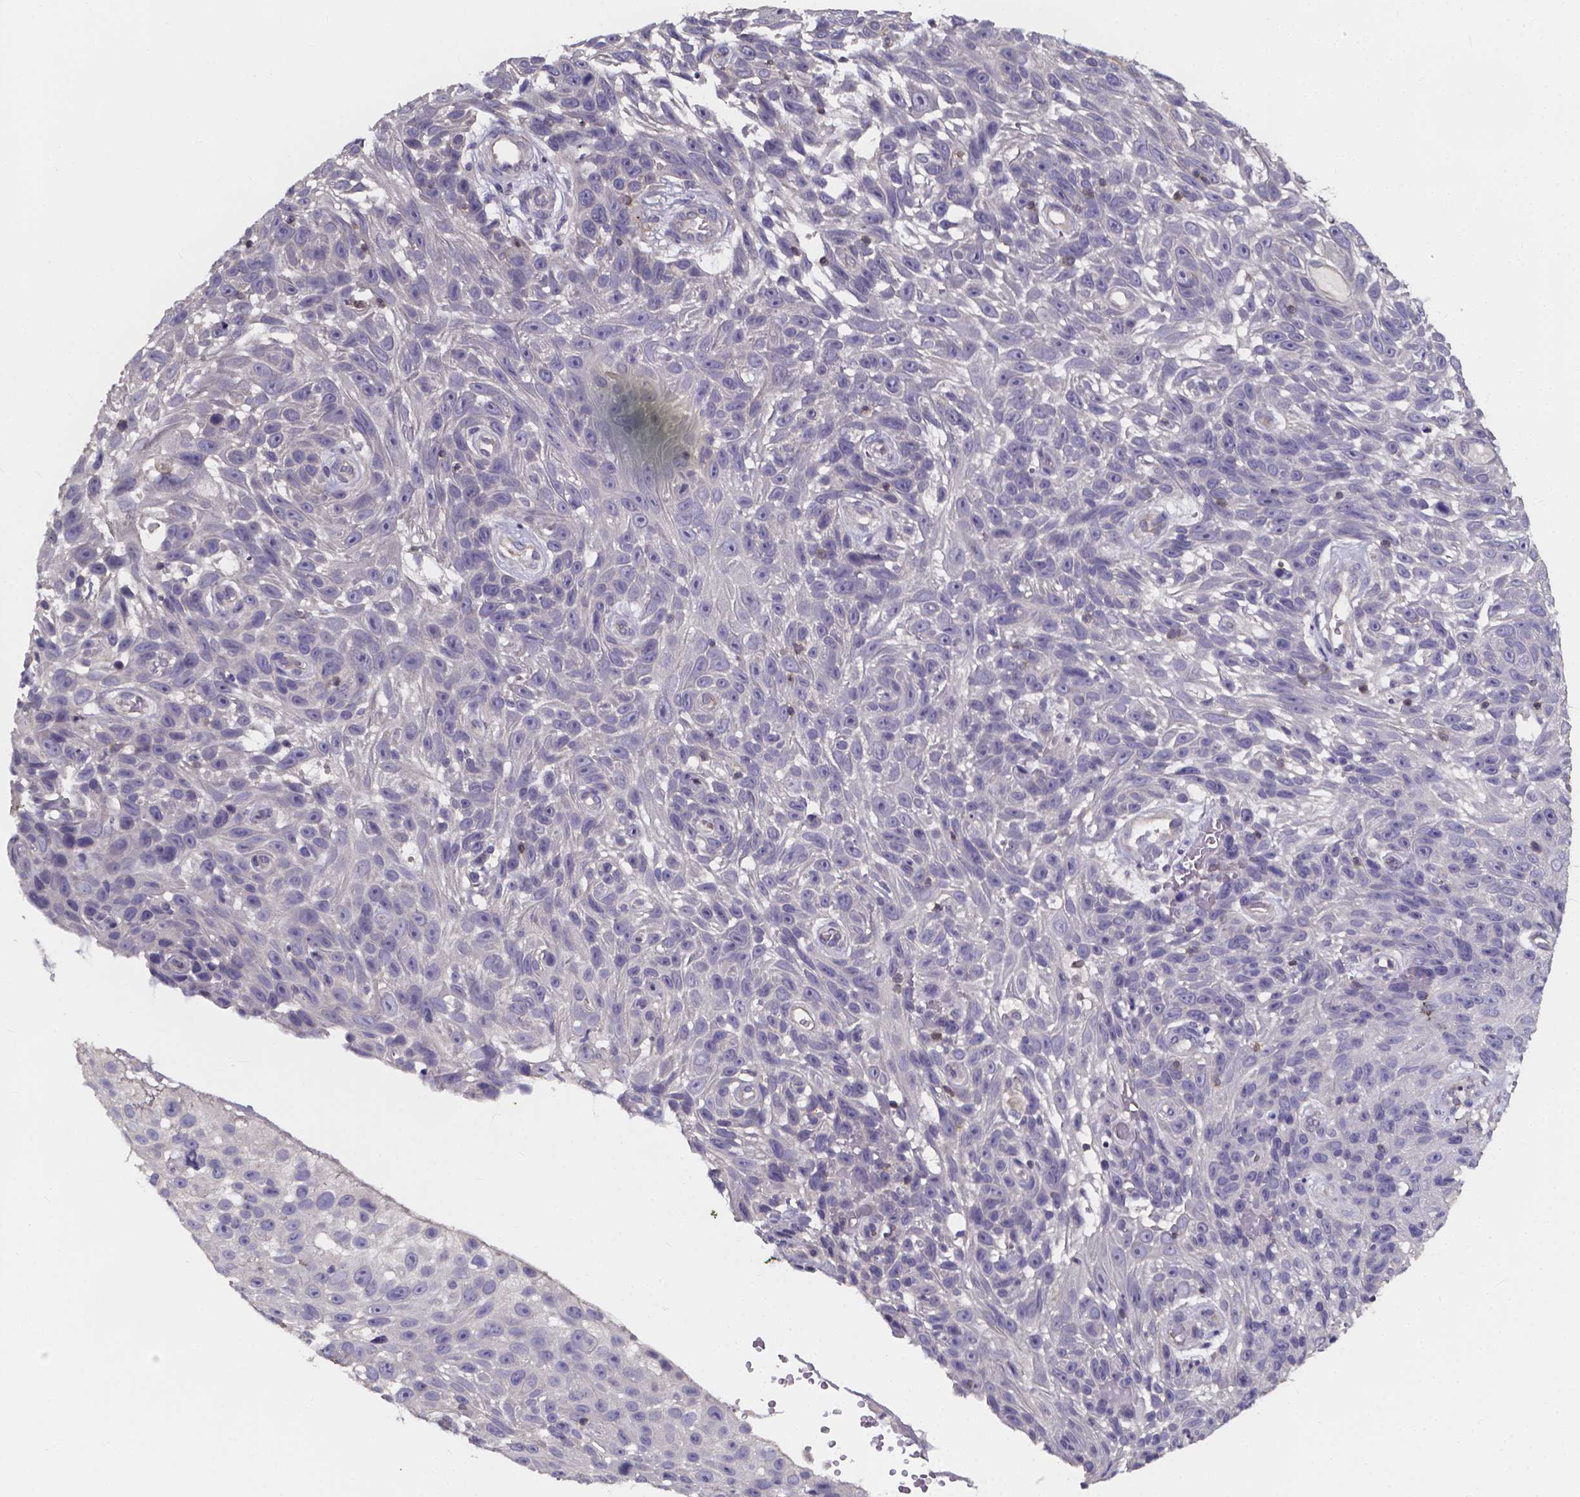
{"staining": {"intensity": "negative", "quantity": "none", "location": "none"}, "tissue": "skin cancer", "cell_type": "Tumor cells", "image_type": "cancer", "snomed": [{"axis": "morphology", "description": "Squamous cell carcinoma, NOS"}, {"axis": "topography", "description": "Skin"}], "caption": "Immunohistochemical staining of human skin cancer displays no significant staining in tumor cells.", "gene": "THEMIS", "patient": {"sex": "male", "age": 82}}